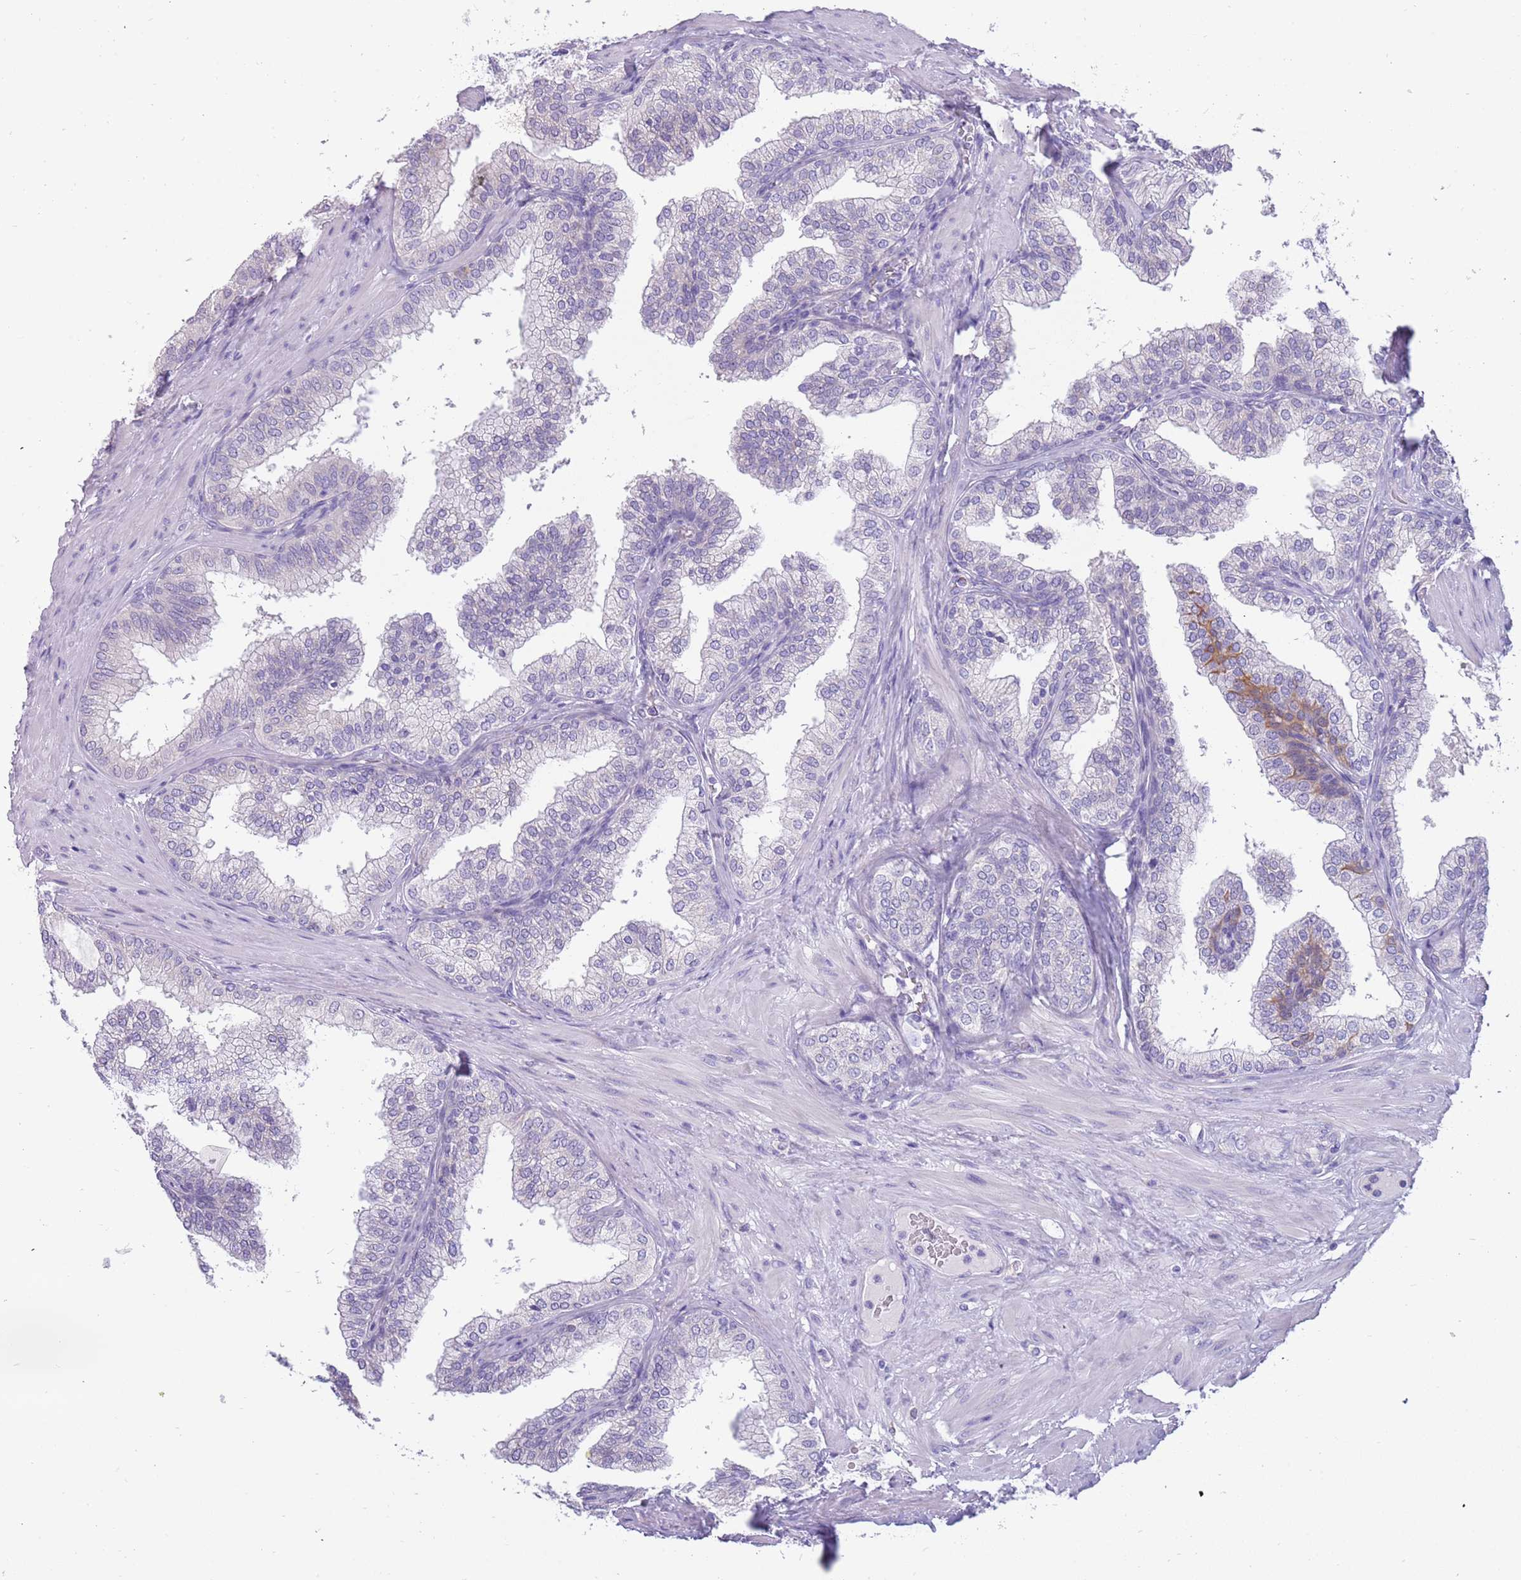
{"staining": {"intensity": "negative", "quantity": "none", "location": "none"}, "tissue": "prostate", "cell_type": "Glandular cells", "image_type": "normal", "snomed": [{"axis": "morphology", "description": "Normal tissue, NOS"}, {"axis": "topography", "description": "Prostate"}], "caption": "Protein analysis of normal prostate reveals no significant positivity in glandular cells.", "gene": "RHCG", "patient": {"sex": "male", "age": 60}}